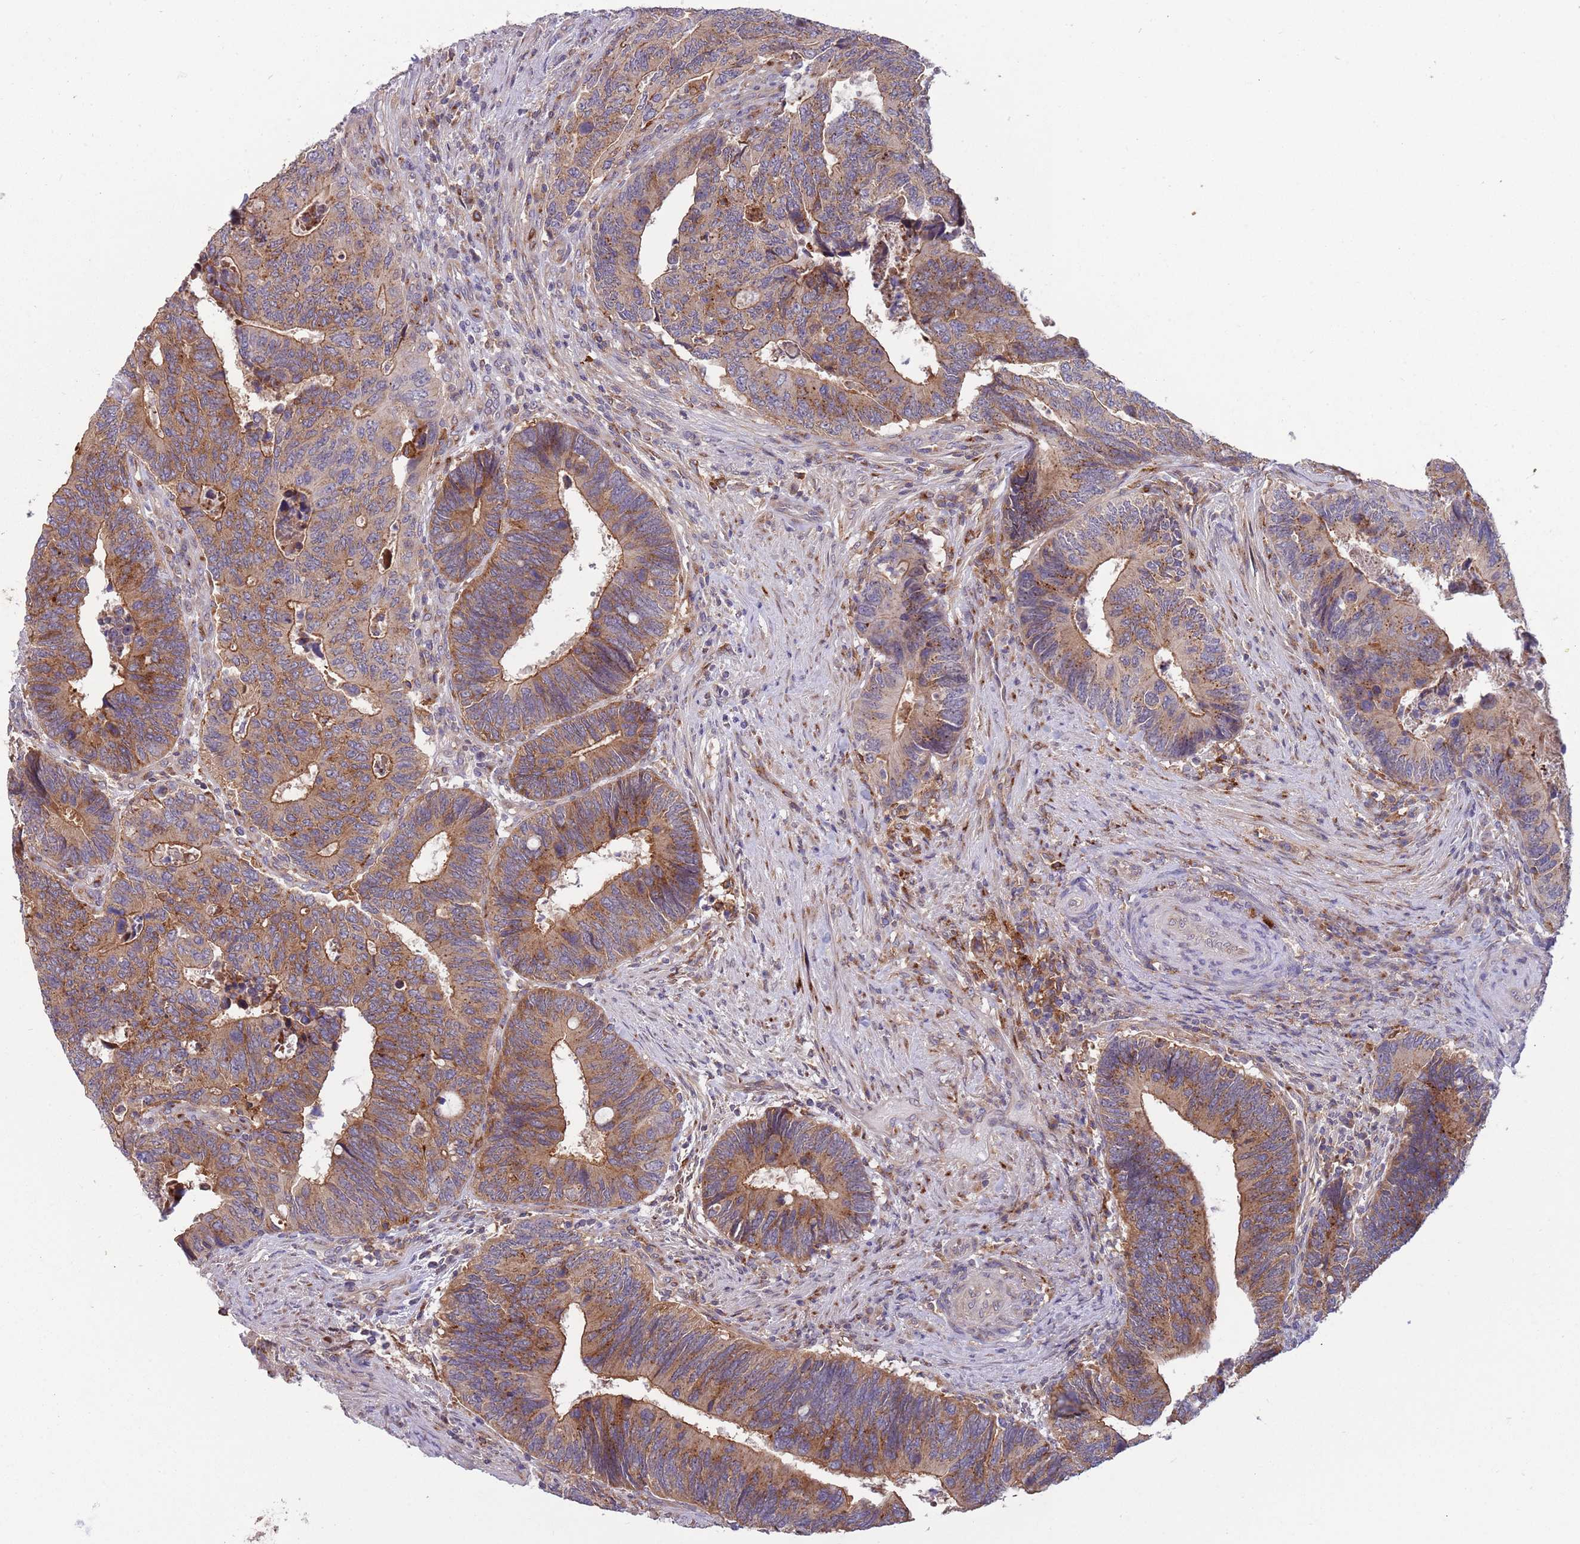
{"staining": {"intensity": "moderate", "quantity": ">75%", "location": "cytoplasmic/membranous"}, "tissue": "colorectal cancer", "cell_type": "Tumor cells", "image_type": "cancer", "snomed": [{"axis": "morphology", "description": "Adenocarcinoma, NOS"}, {"axis": "topography", "description": "Colon"}], "caption": "This micrograph exhibits immunohistochemistry (IHC) staining of colorectal adenocarcinoma, with medium moderate cytoplasmic/membranous staining in about >75% of tumor cells.", "gene": "BTBD7", "patient": {"sex": "male", "age": 87}}